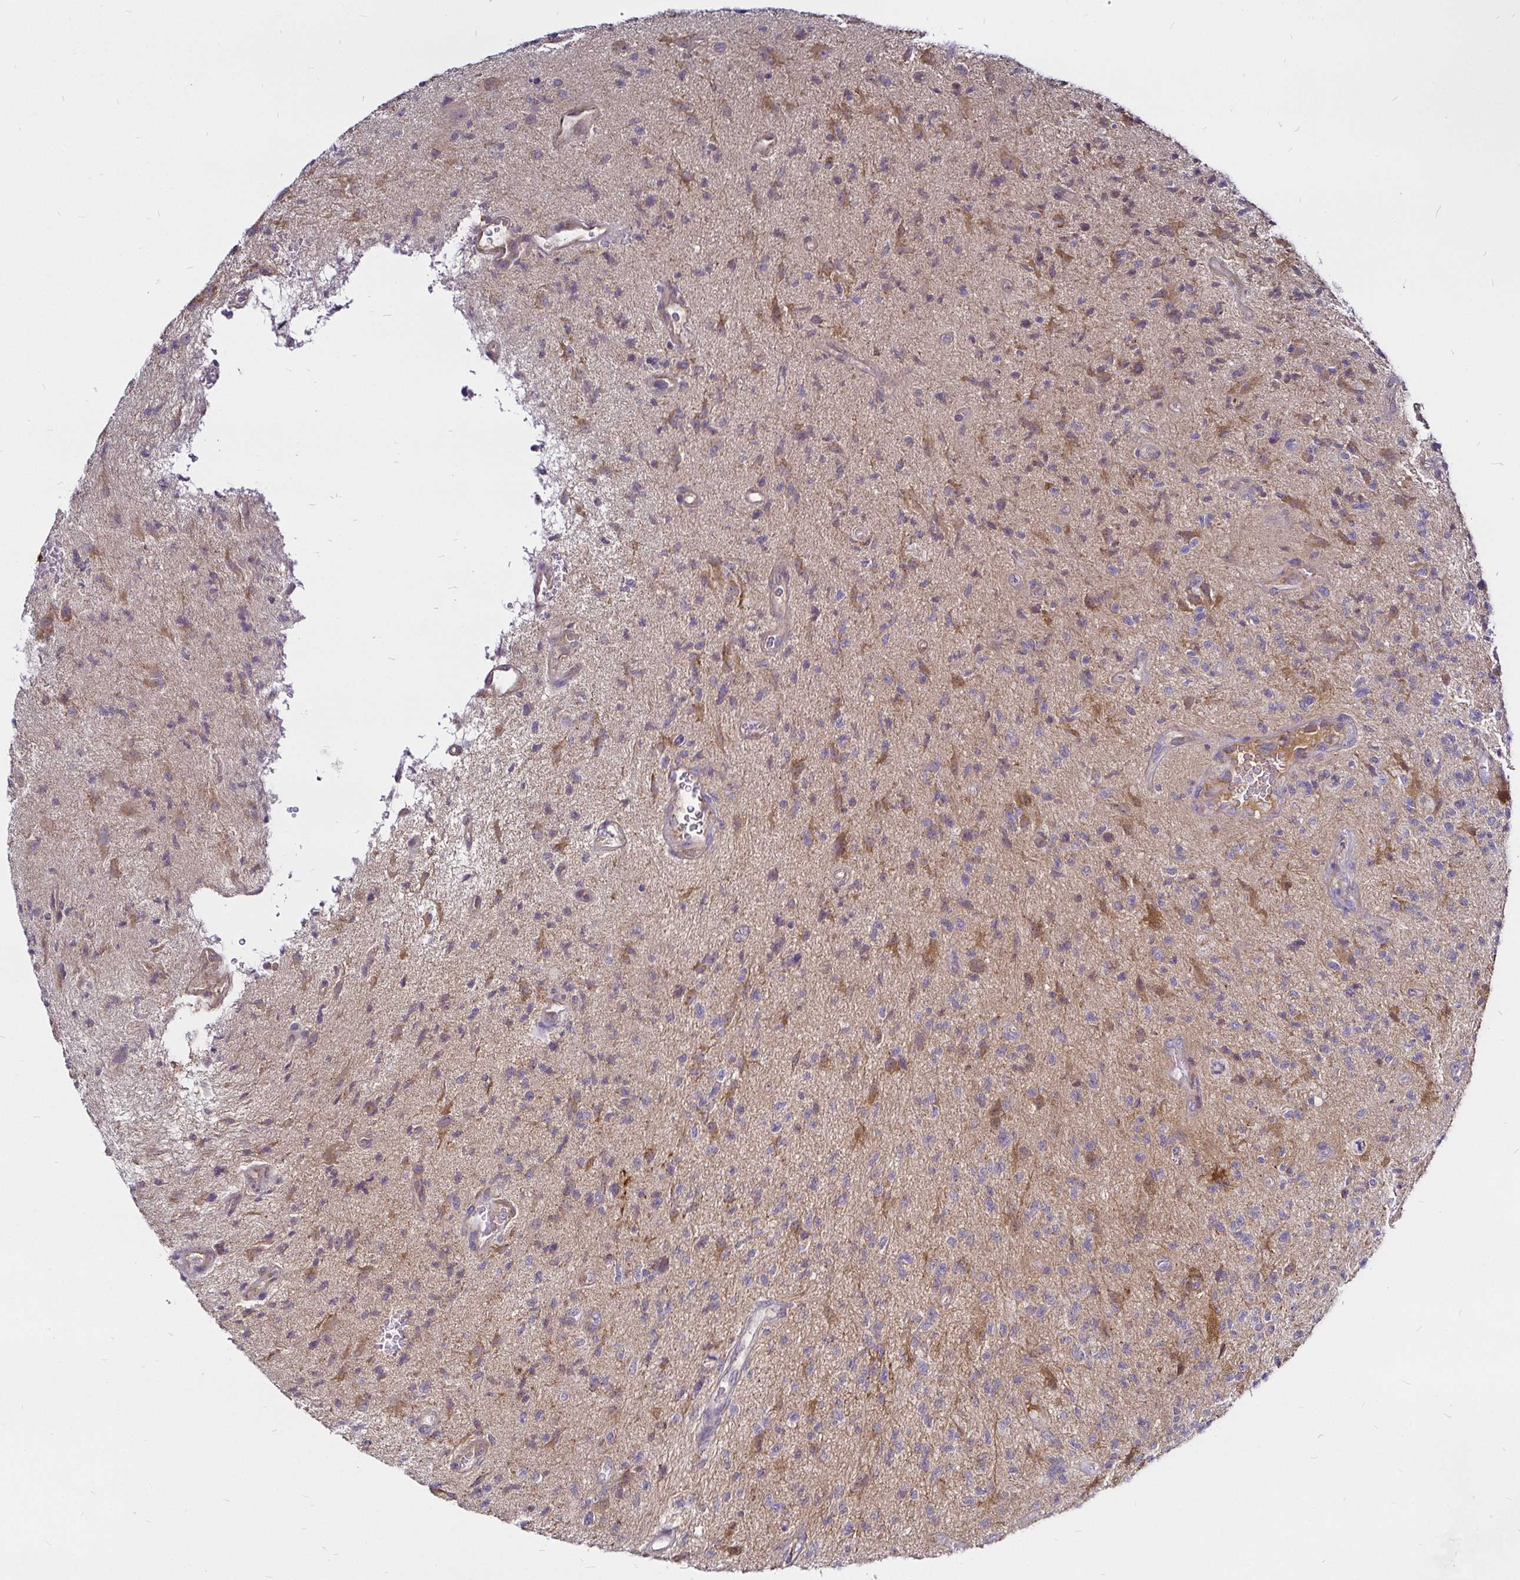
{"staining": {"intensity": "moderate", "quantity": "25%-75%", "location": "cytoplasmic/membranous,nuclear"}, "tissue": "glioma", "cell_type": "Tumor cells", "image_type": "cancer", "snomed": [{"axis": "morphology", "description": "Glioma, malignant, High grade"}, {"axis": "topography", "description": "Brain"}], "caption": "This micrograph exhibits immunohistochemistry staining of human high-grade glioma (malignant), with medium moderate cytoplasmic/membranous and nuclear staining in about 25%-75% of tumor cells.", "gene": "PGAM2", "patient": {"sex": "male", "age": 67}}